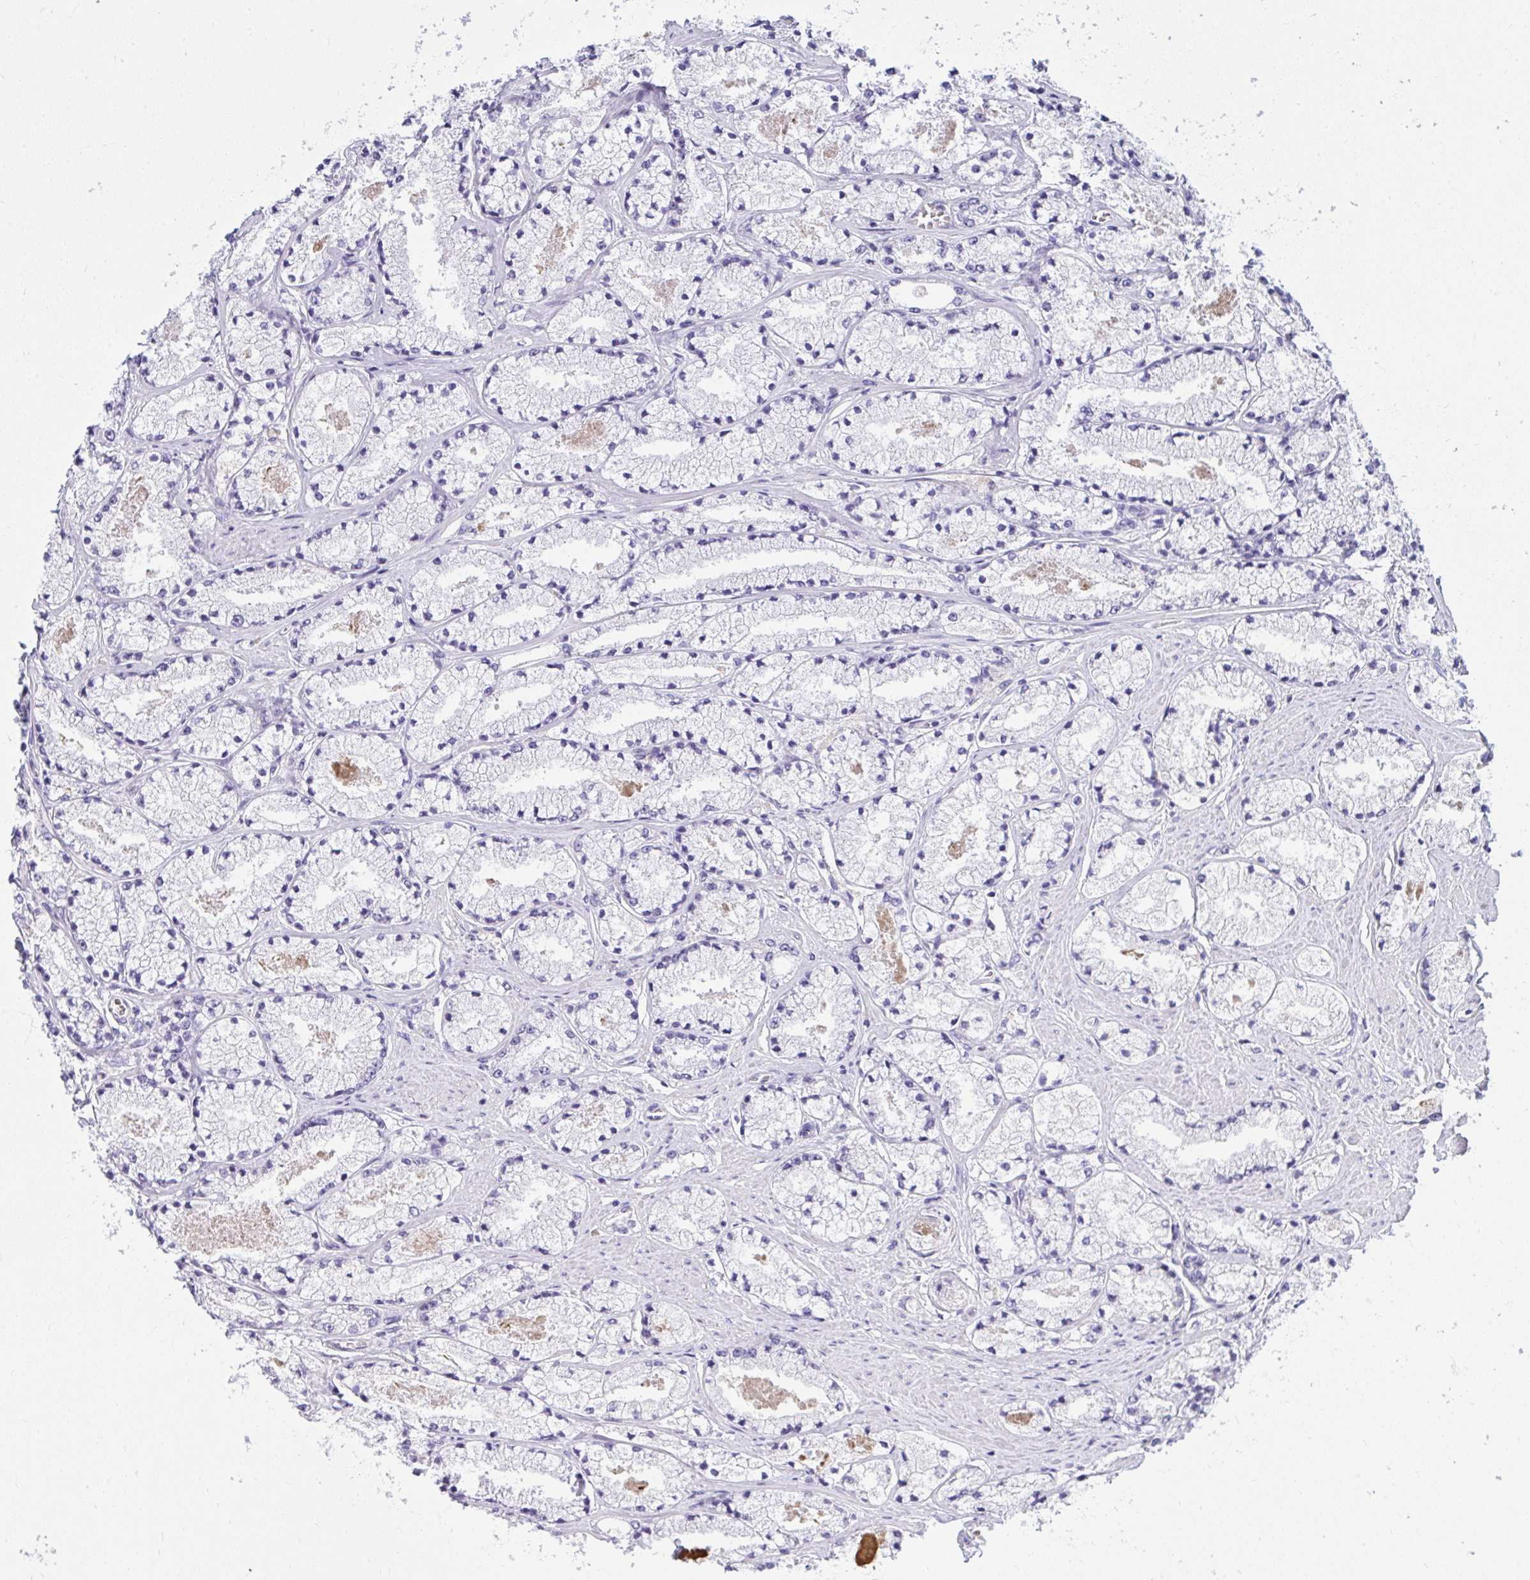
{"staining": {"intensity": "negative", "quantity": "none", "location": "none"}, "tissue": "prostate cancer", "cell_type": "Tumor cells", "image_type": "cancer", "snomed": [{"axis": "morphology", "description": "Adenocarcinoma, High grade"}, {"axis": "topography", "description": "Prostate"}], "caption": "DAB (3,3'-diaminobenzidine) immunohistochemical staining of human prostate cancer (high-grade adenocarcinoma) reveals no significant expression in tumor cells.", "gene": "LRRC36", "patient": {"sex": "male", "age": 63}}